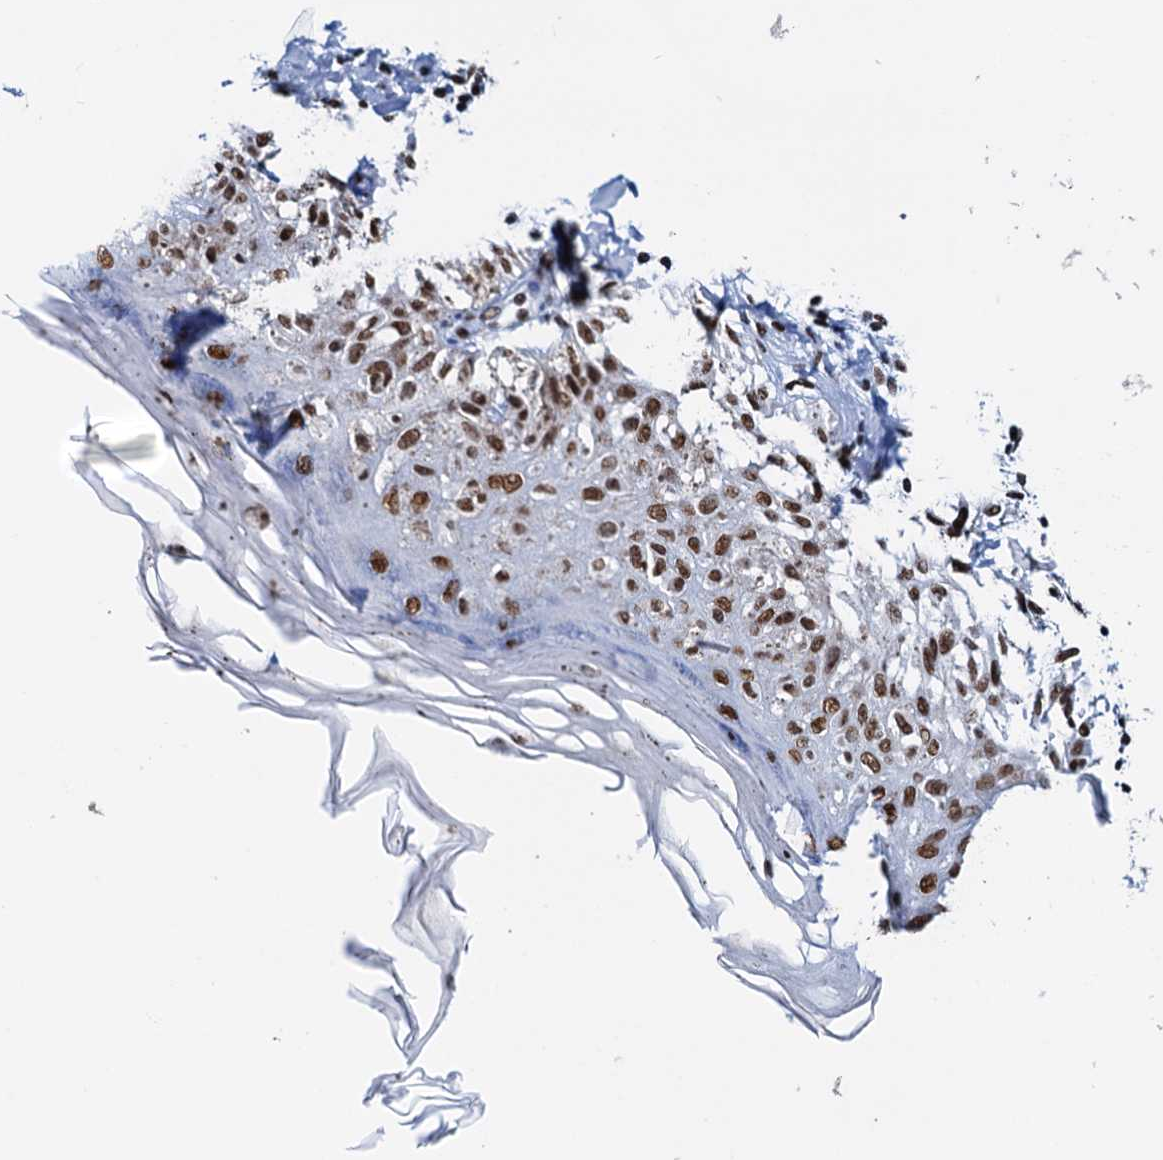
{"staining": {"intensity": "moderate", "quantity": ">75%", "location": "nuclear"}, "tissue": "melanoma", "cell_type": "Tumor cells", "image_type": "cancer", "snomed": [{"axis": "morphology", "description": "Malignant melanoma, NOS"}, {"axis": "topography", "description": "Skin"}], "caption": "The image exhibits staining of melanoma, revealing moderate nuclear protein expression (brown color) within tumor cells.", "gene": "SLTM", "patient": {"sex": "female", "age": 50}}